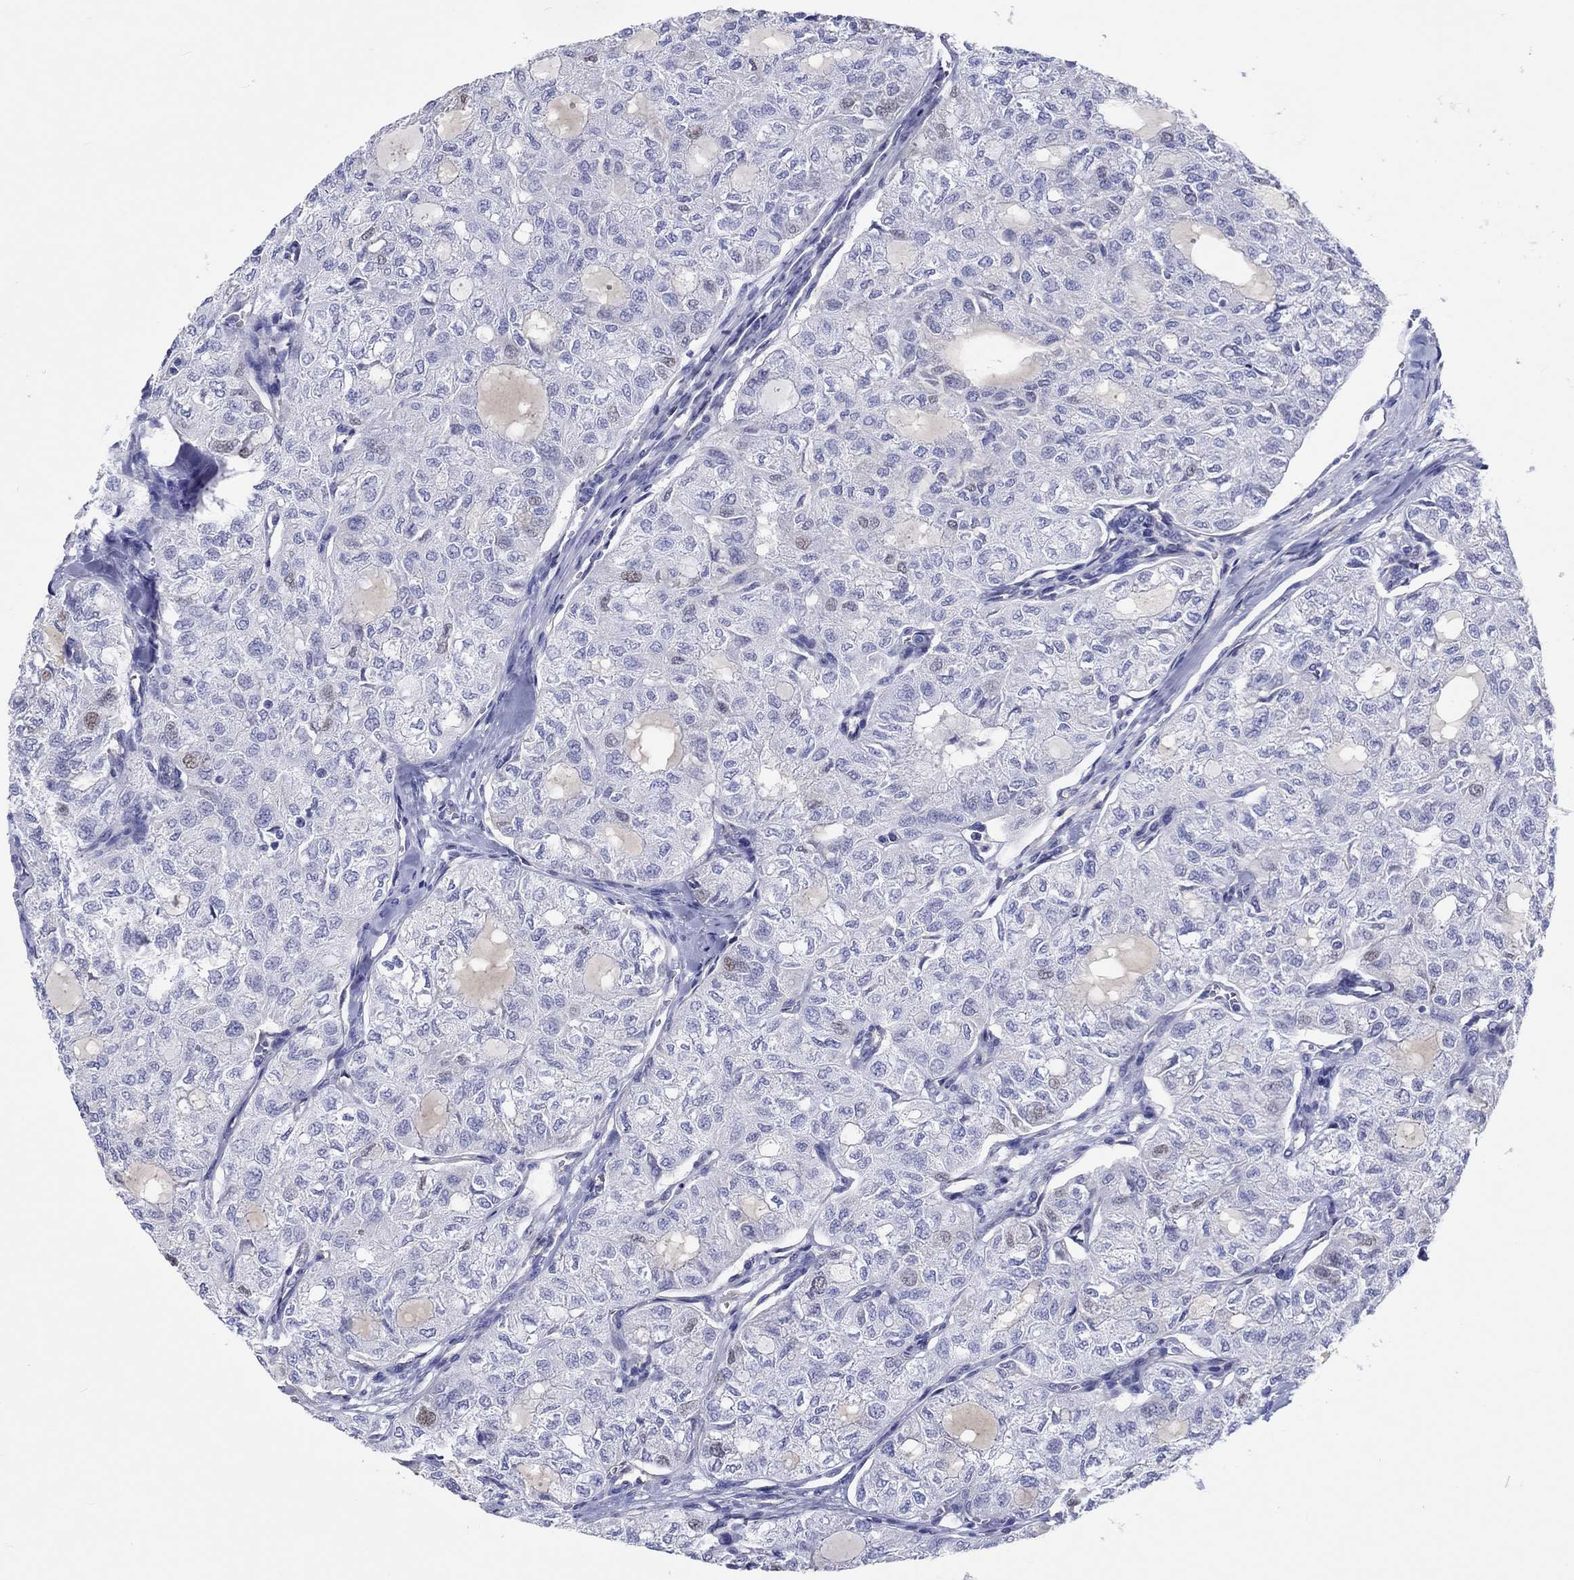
{"staining": {"intensity": "negative", "quantity": "none", "location": "none"}, "tissue": "thyroid cancer", "cell_type": "Tumor cells", "image_type": "cancer", "snomed": [{"axis": "morphology", "description": "Follicular adenoma carcinoma, NOS"}, {"axis": "topography", "description": "Thyroid gland"}], "caption": "Immunohistochemical staining of human thyroid cancer demonstrates no significant staining in tumor cells. (Stains: DAB immunohistochemistry with hematoxylin counter stain, Microscopy: brightfield microscopy at high magnification).", "gene": "CDY2B", "patient": {"sex": "male", "age": 75}}